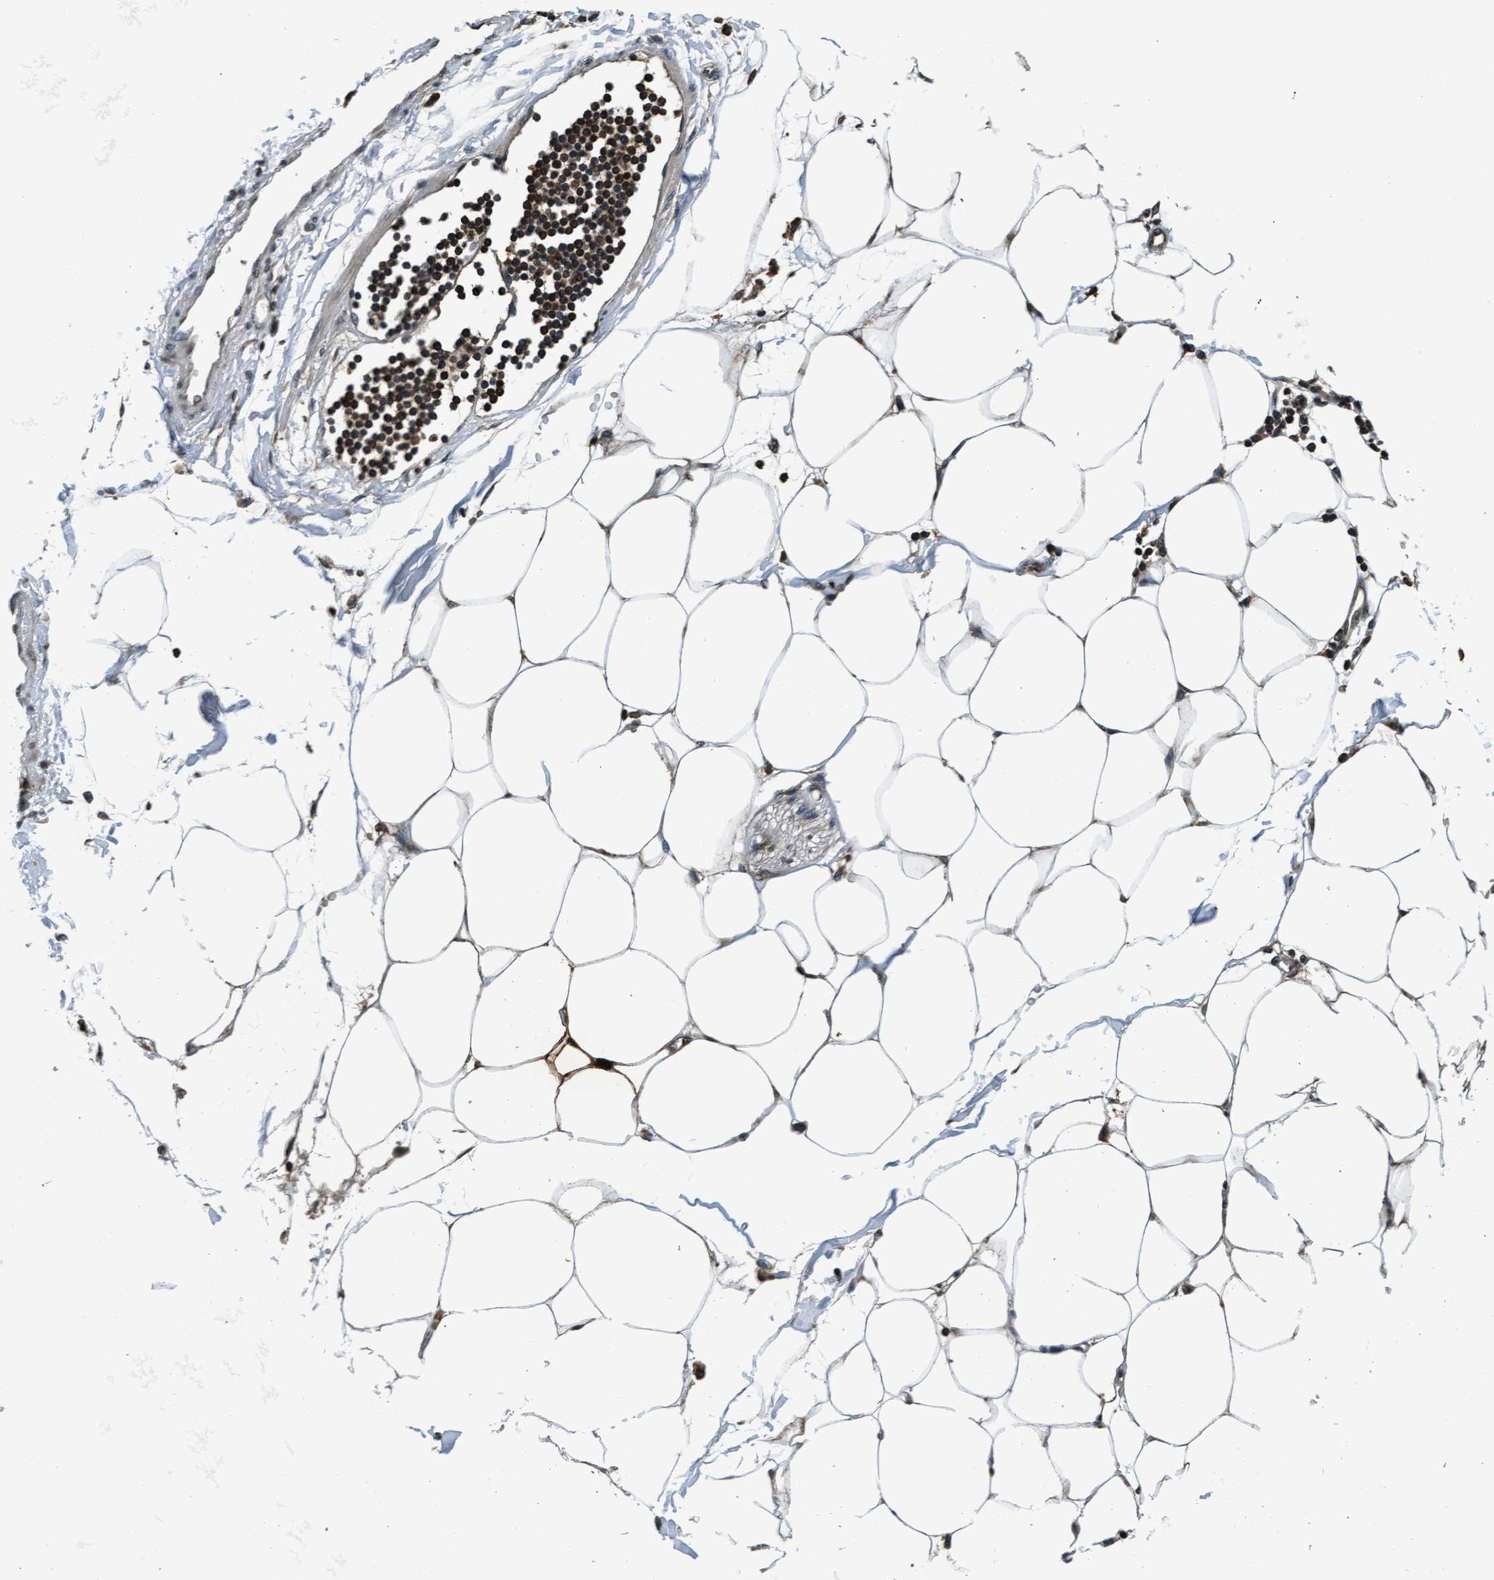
{"staining": {"intensity": "weak", "quantity": "25%-75%", "location": "cytoplasmic/membranous,nuclear"}, "tissue": "adipose tissue", "cell_type": "Adipocytes", "image_type": "normal", "snomed": [{"axis": "morphology", "description": "Normal tissue, NOS"}, {"axis": "morphology", "description": "Adenocarcinoma, NOS"}, {"axis": "topography", "description": "Colon"}, {"axis": "topography", "description": "Peripheral nerve tissue"}], "caption": "Brown immunohistochemical staining in benign adipose tissue demonstrates weak cytoplasmic/membranous,nuclear staining in approximately 25%-75% of adipocytes. The protein is stained brown, and the nuclei are stained in blue (DAB (3,3'-diaminobenzidine) IHC with brightfield microscopy, high magnification).", "gene": "WASF1", "patient": {"sex": "male", "age": 14}}